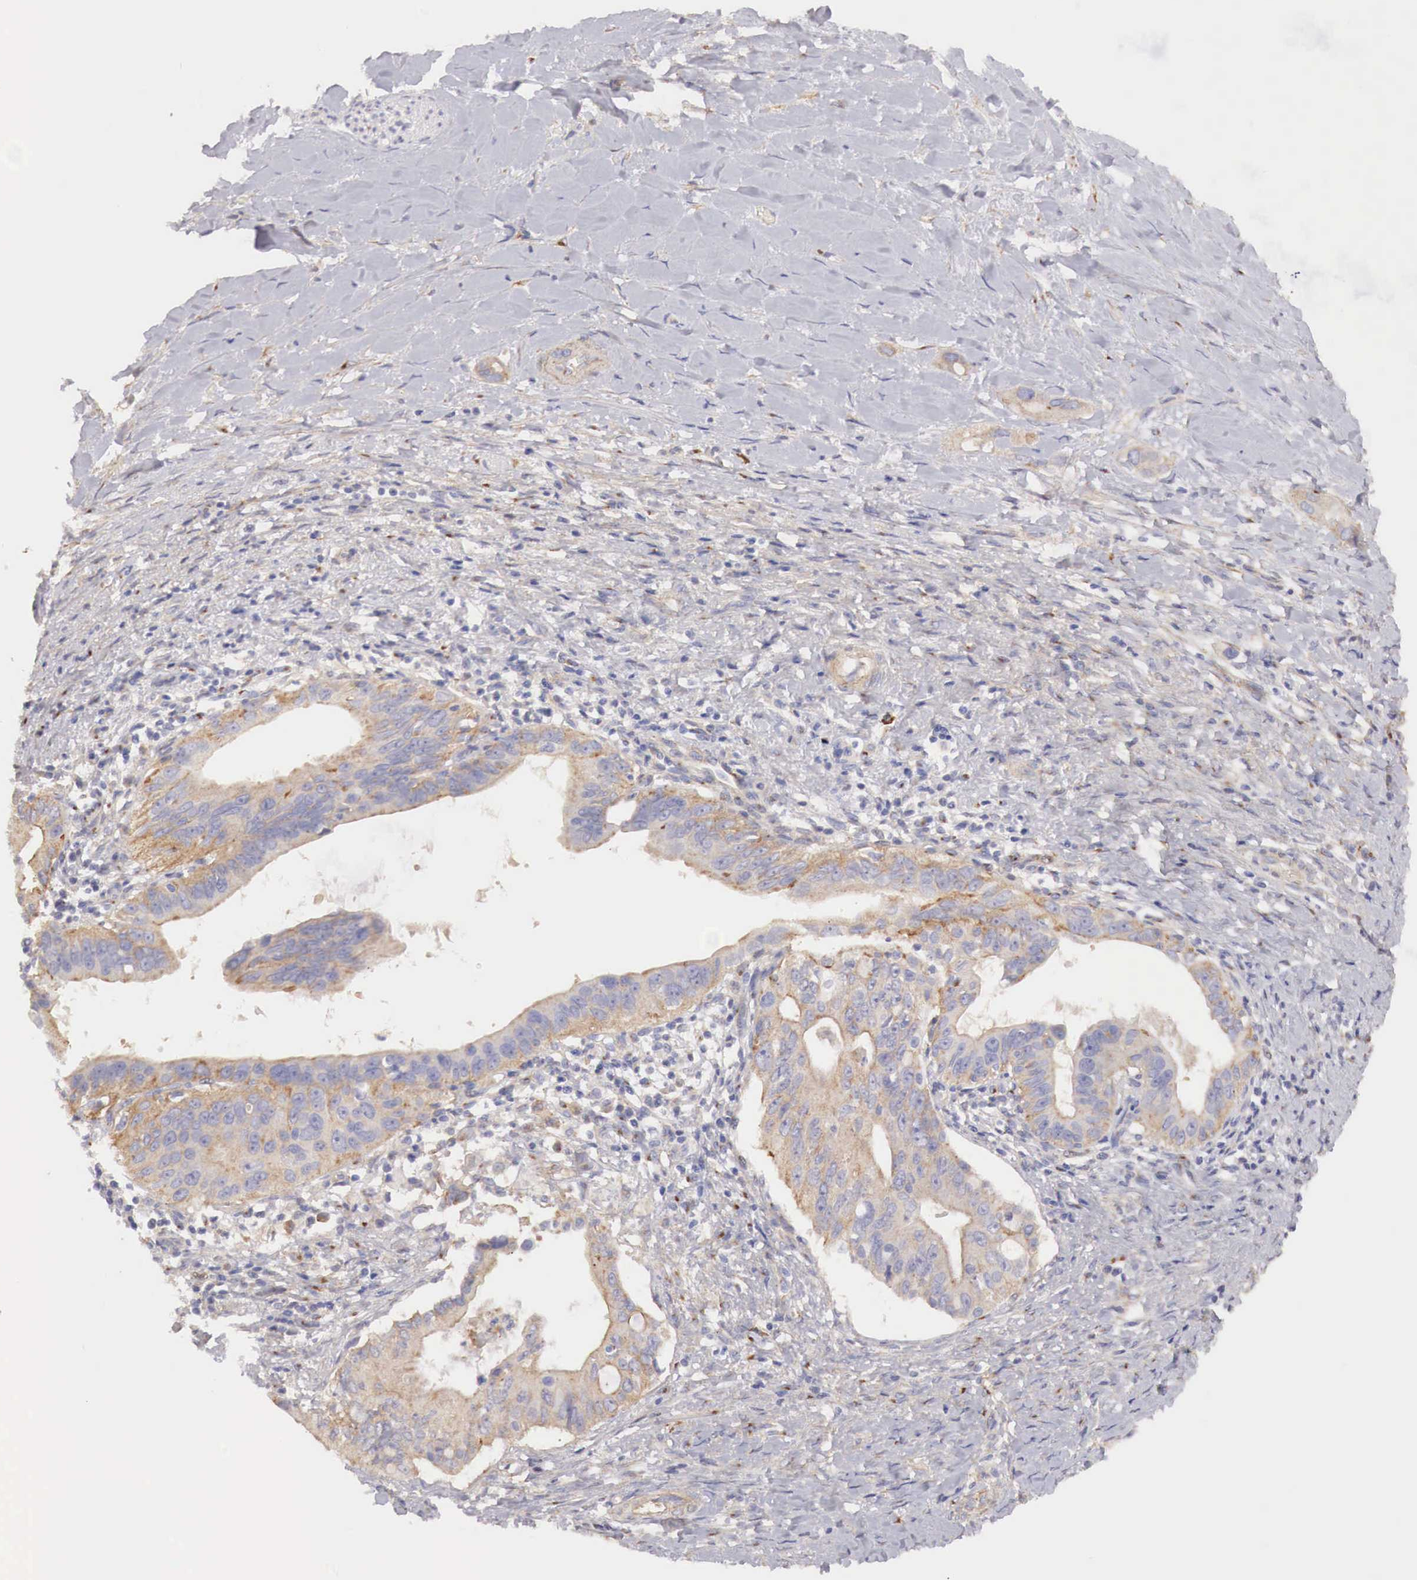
{"staining": {"intensity": "weak", "quantity": ">75%", "location": "cytoplasmic/membranous"}, "tissue": "liver cancer", "cell_type": "Tumor cells", "image_type": "cancer", "snomed": [{"axis": "morphology", "description": "Cholangiocarcinoma"}, {"axis": "topography", "description": "Liver"}], "caption": "Immunohistochemistry image of neoplastic tissue: human liver cholangiocarcinoma stained using IHC exhibits low levels of weak protein expression localized specifically in the cytoplasmic/membranous of tumor cells, appearing as a cytoplasmic/membranous brown color.", "gene": "KLHDC7B", "patient": {"sex": "female", "age": 65}}